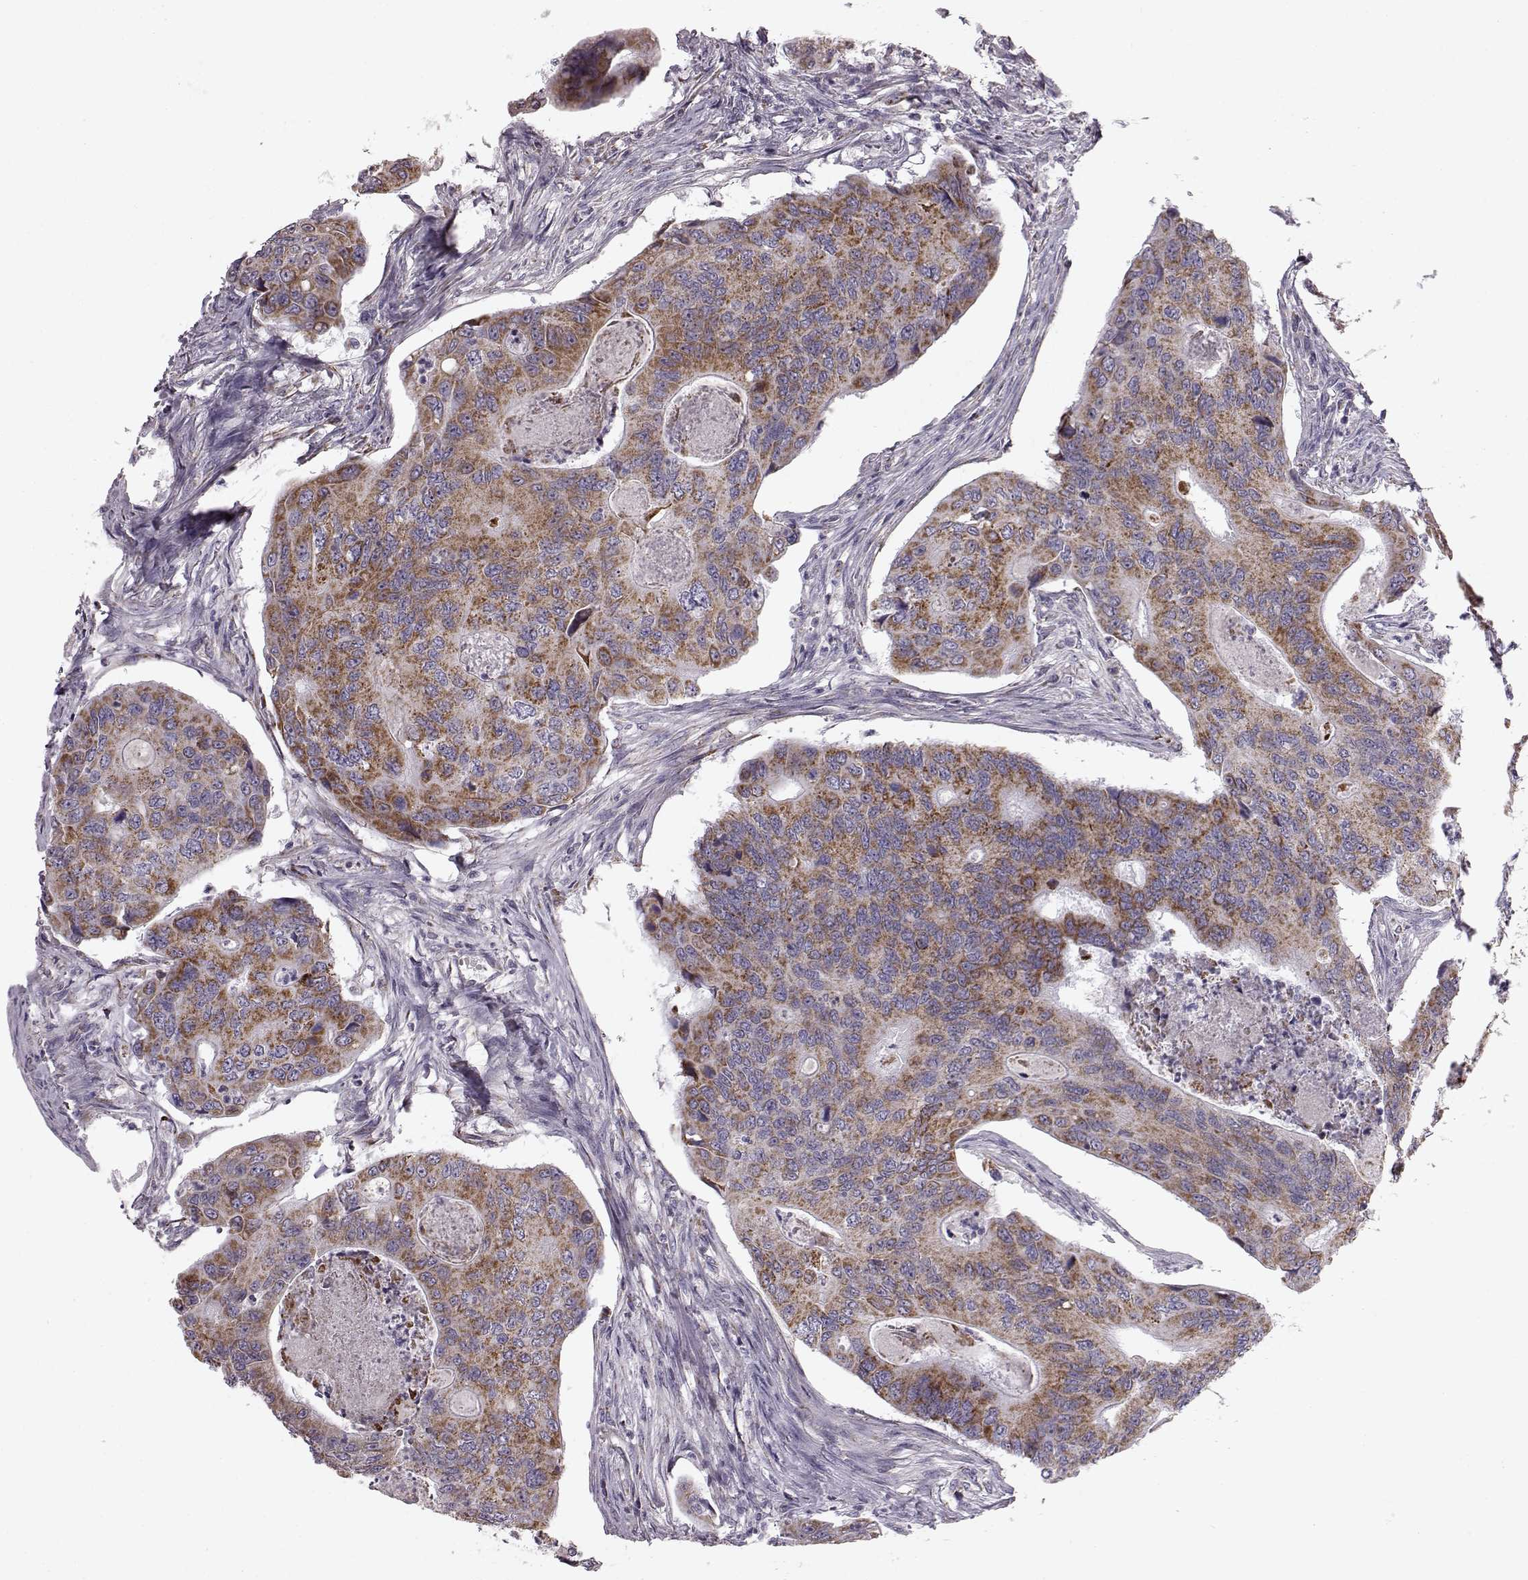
{"staining": {"intensity": "moderate", "quantity": ">75%", "location": "cytoplasmic/membranous"}, "tissue": "colorectal cancer", "cell_type": "Tumor cells", "image_type": "cancer", "snomed": [{"axis": "morphology", "description": "Adenocarcinoma, NOS"}, {"axis": "topography", "description": "Colon"}], "caption": "This is an image of IHC staining of colorectal adenocarcinoma, which shows moderate staining in the cytoplasmic/membranous of tumor cells.", "gene": "ATP5MF", "patient": {"sex": "female", "age": 67}}